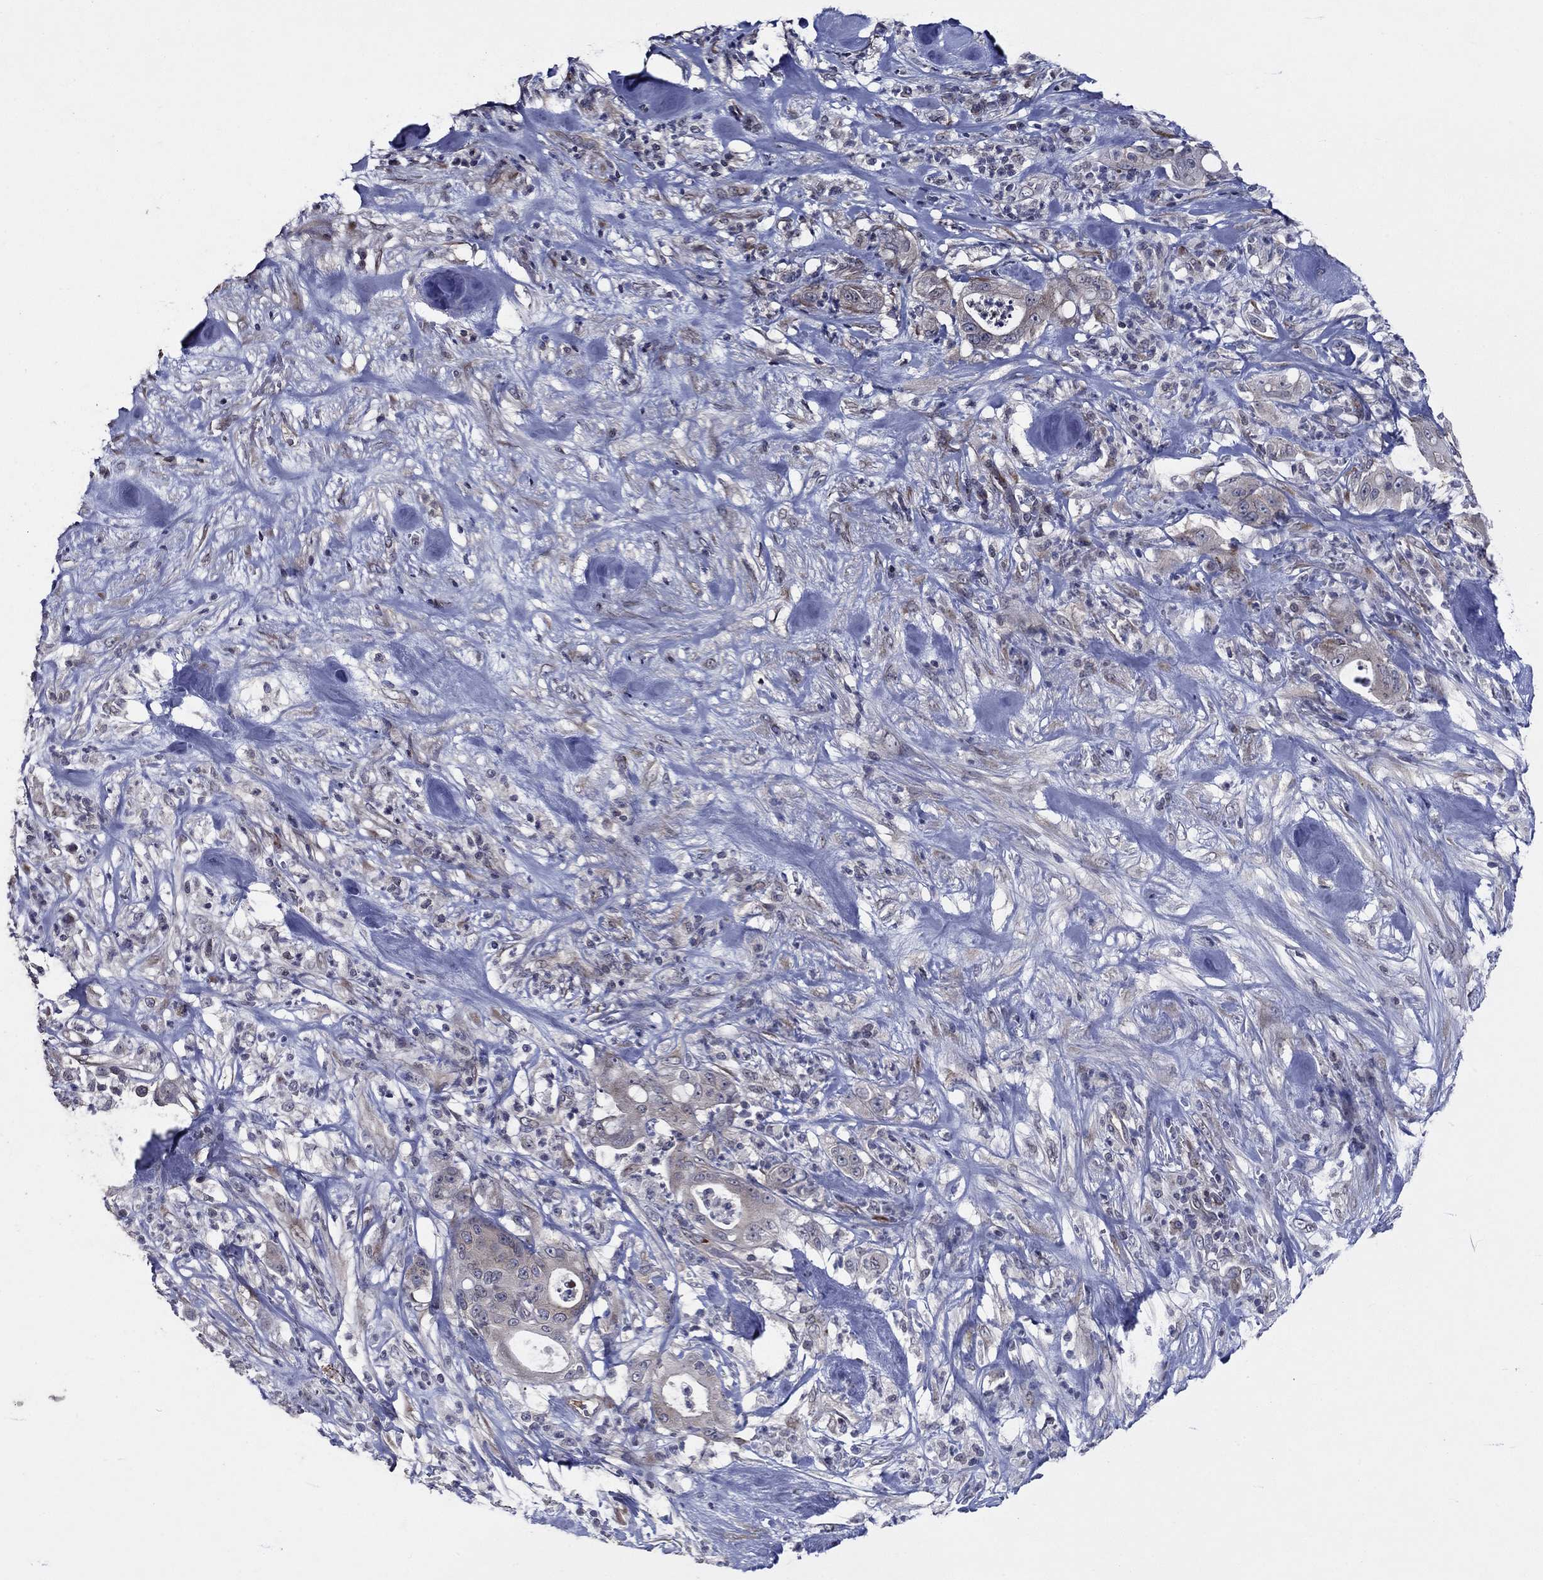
{"staining": {"intensity": "weak", "quantity": "<25%", "location": "cytoplasmic/membranous"}, "tissue": "pancreatic cancer", "cell_type": "Tumor cells", "image_type": "cancer", "snomed": [{"axis": "morphology", "description": "Adenocarcinoma, NOS"}, {"axis": "topography", "description": "Pancreas"}], "caption": "A high-resolution image shows immunohistochemistry staining of adenocarcinoma (pancreatic), which exhibits no significant positivity in tumor cells.", "gene": "CETN3", "patient": {"sex": "male", "age": 71}}